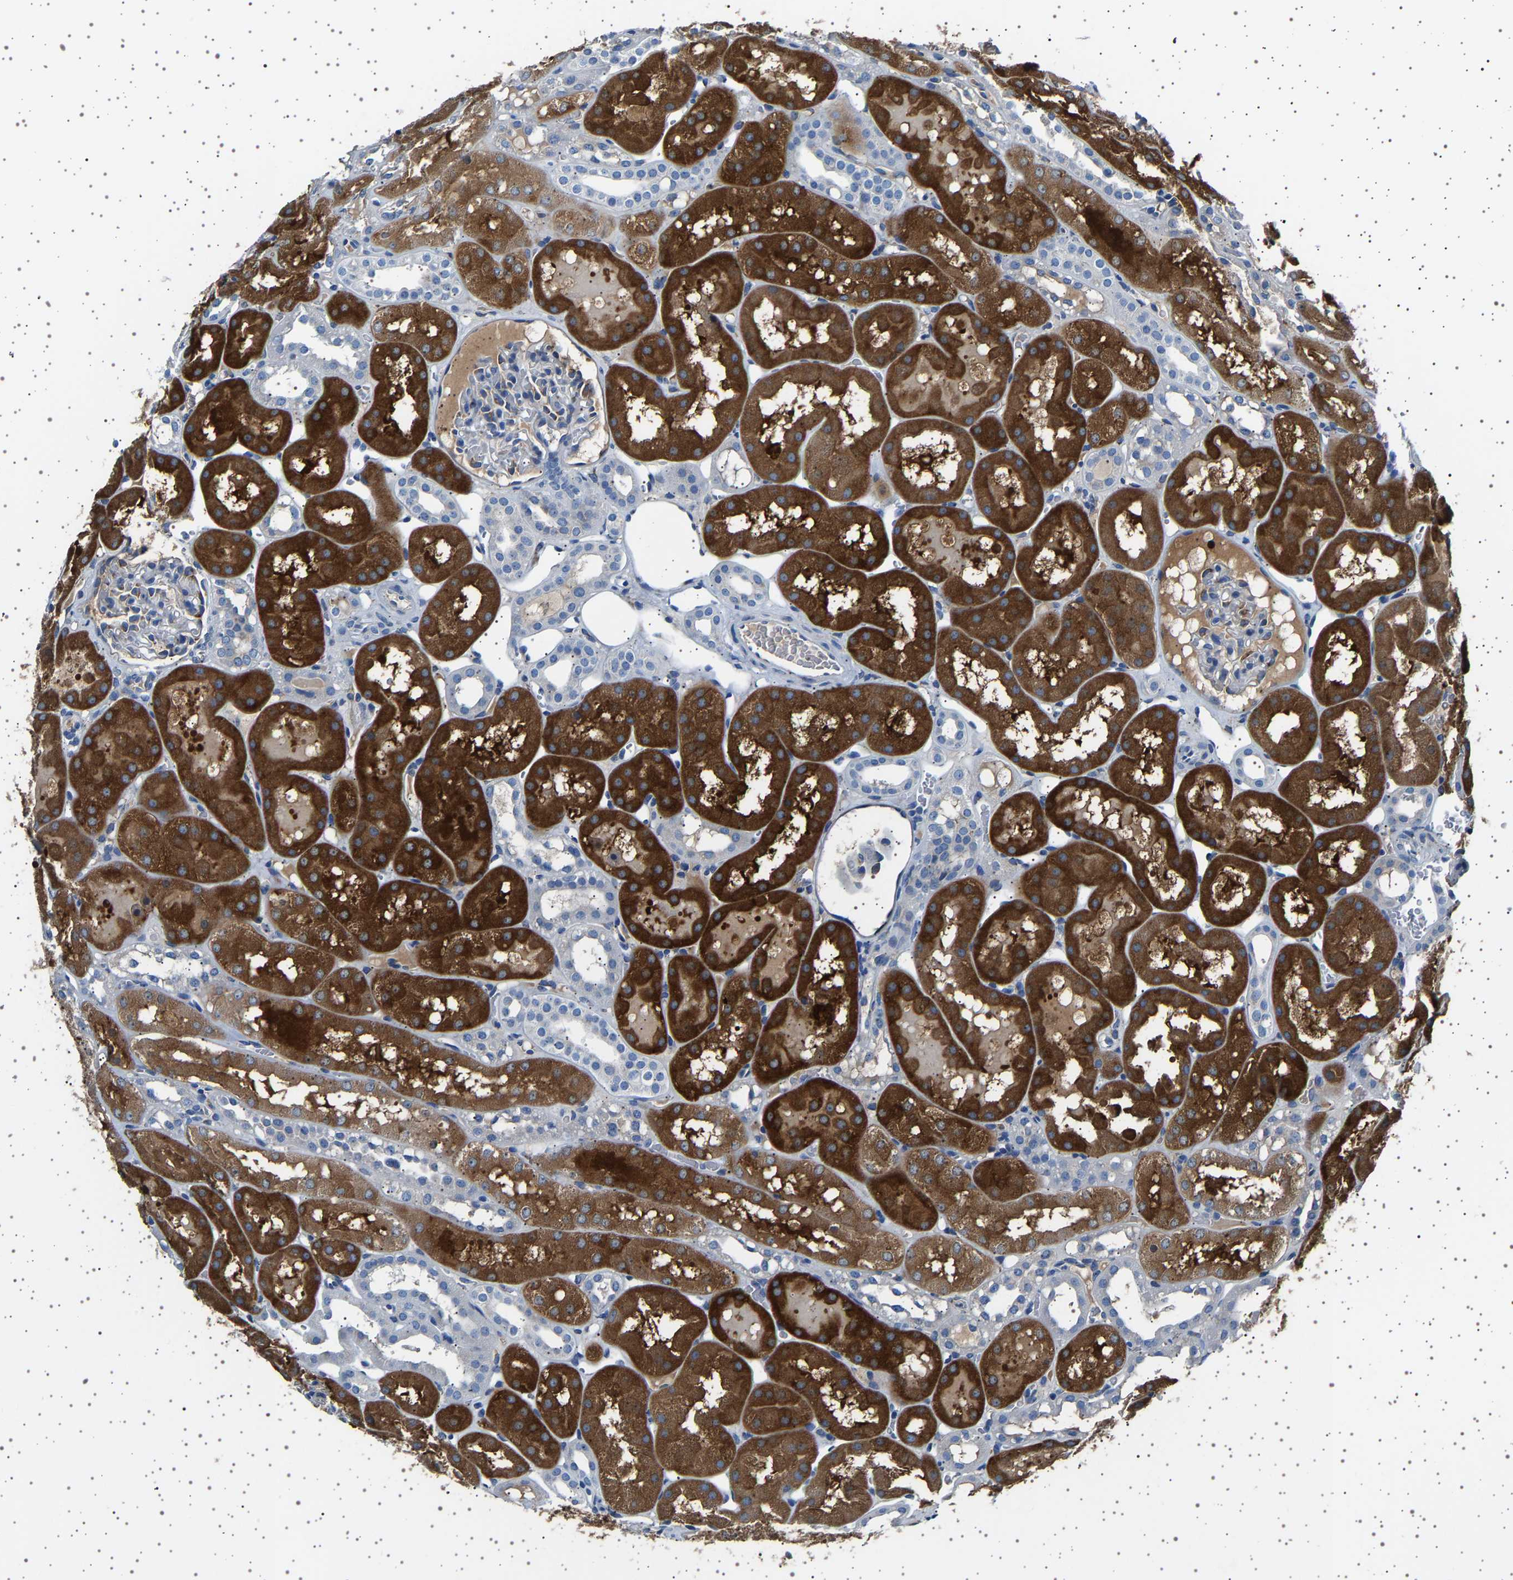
{"staining": {"intensity": "weak", "quantity": "25%-75%", "location": "cytoplasmic/membranous"}, "tissue": "kidney", "cell_type": "Cells in glomeruli", "image_type": "normal", "snomed": [{"axis": "morphology", "description": "Normal tissue, NOS"}, {"axis": "topography", "description": "Kidney"}, {"axis": "topography", "description": "Urinary bladder"}], "caption": "Immunohistochemistry (IHC) of unremarkable kidney reveals low levels of weak cytoplasmic/membranous staining in approximately 25%-75% of cells in glomeruli. The staining is performed using DAB brown chromogen to label protein expression. The nuclei are counter-stained blue using hematoxylin.", "gene": "FTCD", "patient": {"sex": "male", "age": 16}}